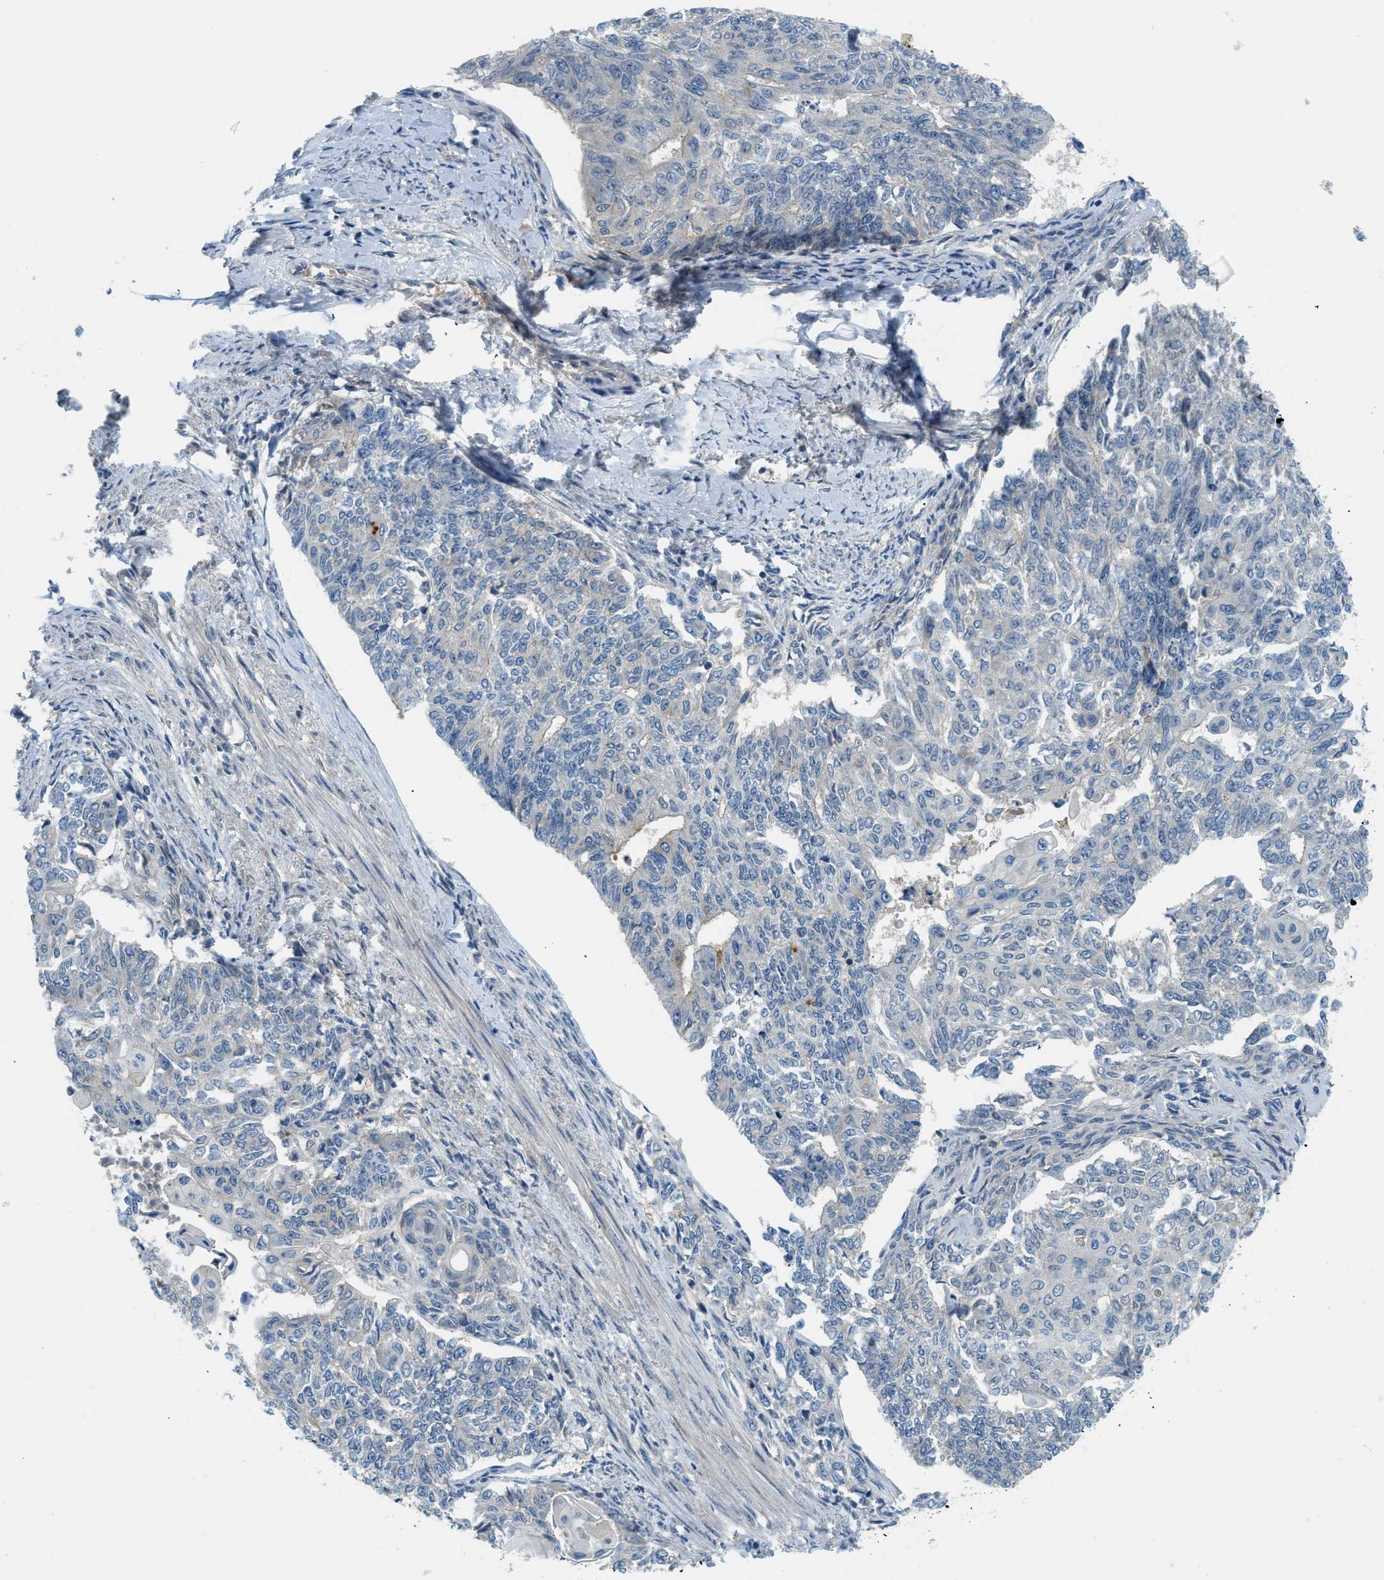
{"staining": {"intensity": "negative", "quantity": "none", "location": "none"}, "tissue": "endometrial cancer", "cell_type": "Tumor cells", "image_type": "cancer", "snomed": [{"axis": "morphology", "description": "Adenocarcinoma, NOS"}, {"axis": "topography", "description": "Endometrium"}], "caption": "DAB immunohistochemical staining of human endometrial cancer reveals no significant expression in tumor cells.", "gene": "KCNK1", "patient": {"sex": "female", "age": 32}}